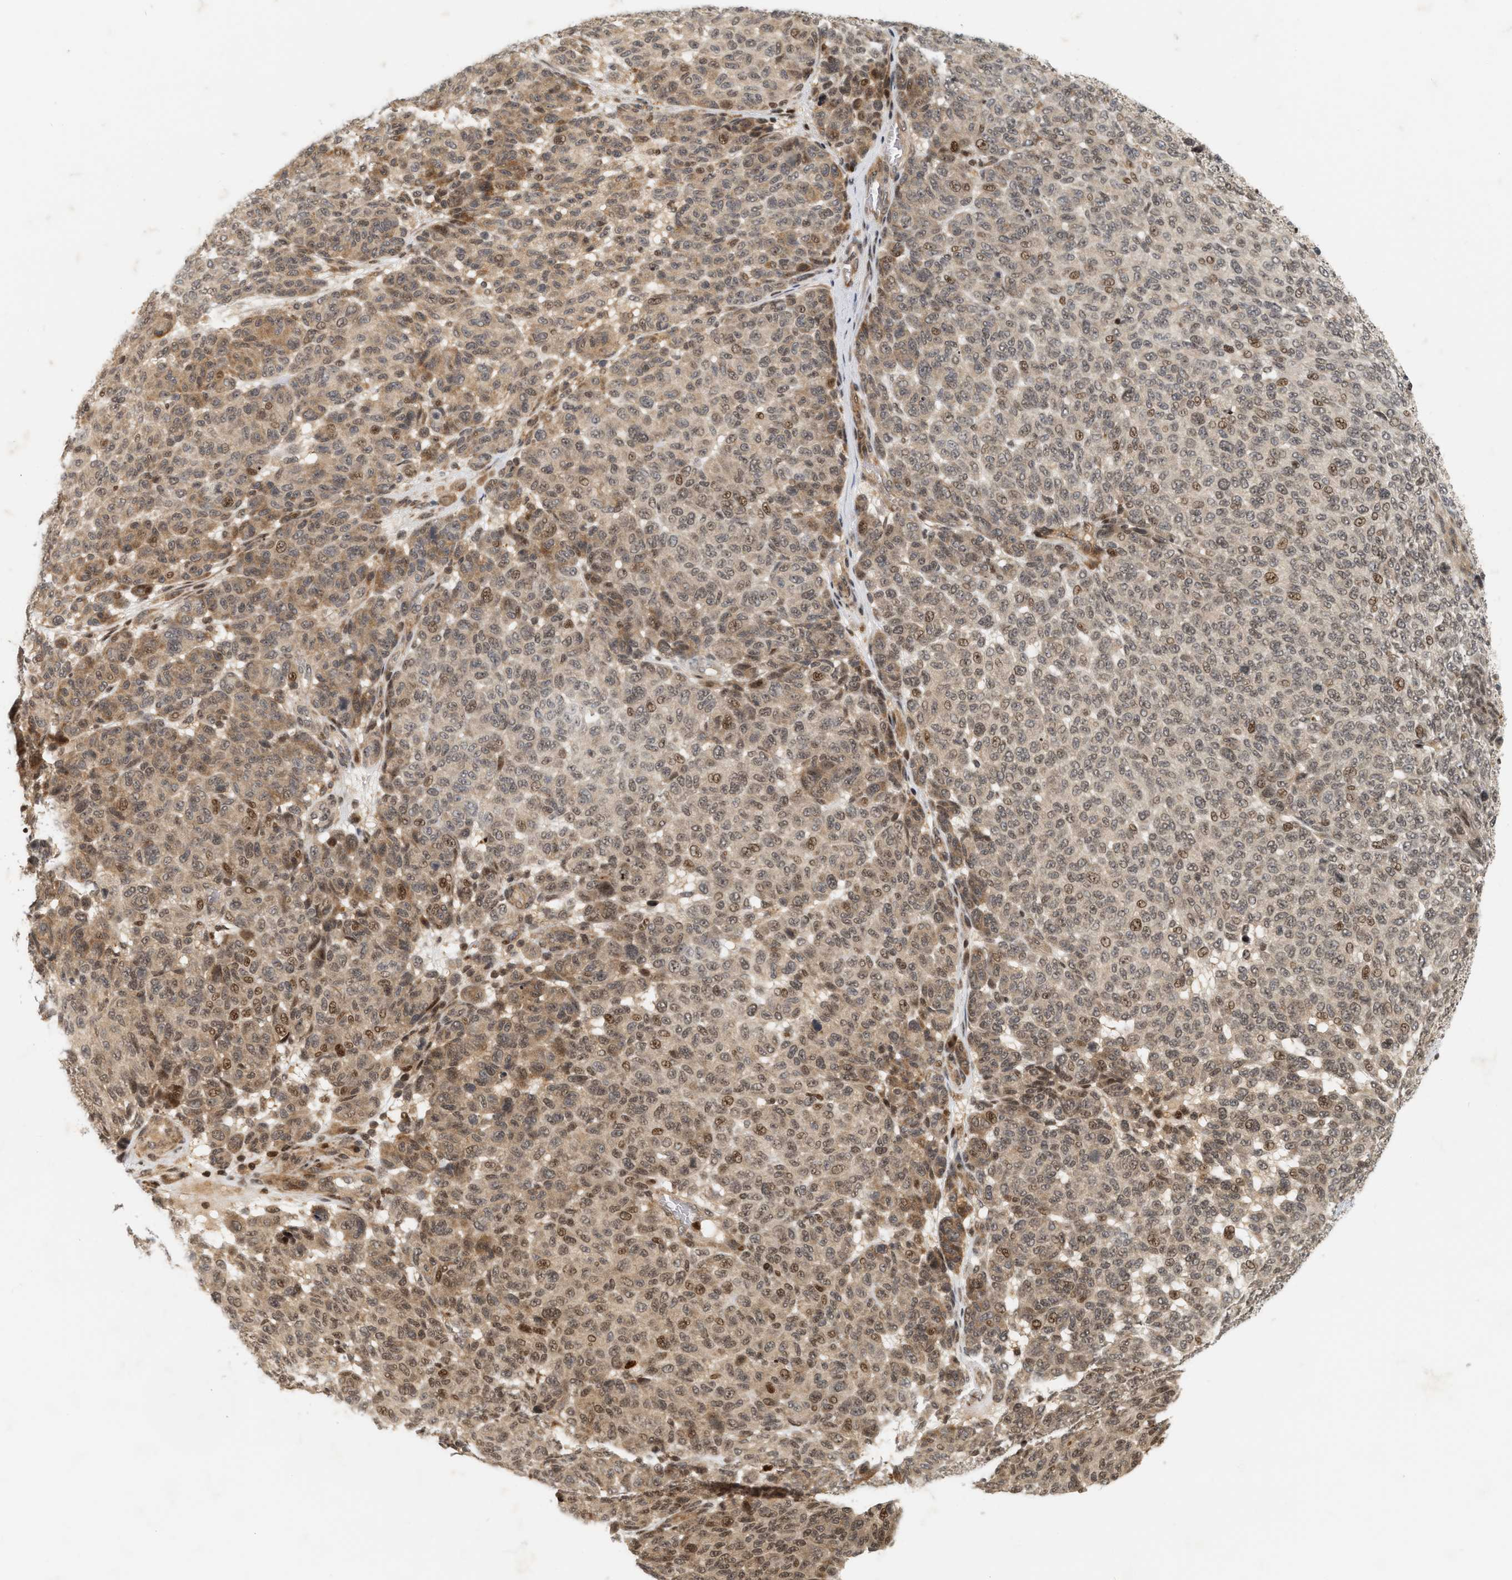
{"staining": {"intensity": "moderate", "quantity": "25%-75%", "location": "cytoplasmic/membranous,nuclear"}, "tissue": "melanoma", "cell_type": "Tumor cells", "image_type": "cancer", "snomed": [{"axis": "morphology", "description": "Malignant melanoma, NOS"}, {"axis": "topography", "description": "Skin"}], "caption": "Brown immunohistochemical staining in human malignant melanoma displays moderate cytoplasmic/membranous and nuclear staining in approximately 25%-75% of tumor cells.", "gene": "NFE2L2", "patient": {"sex": "male", "age": 59}}